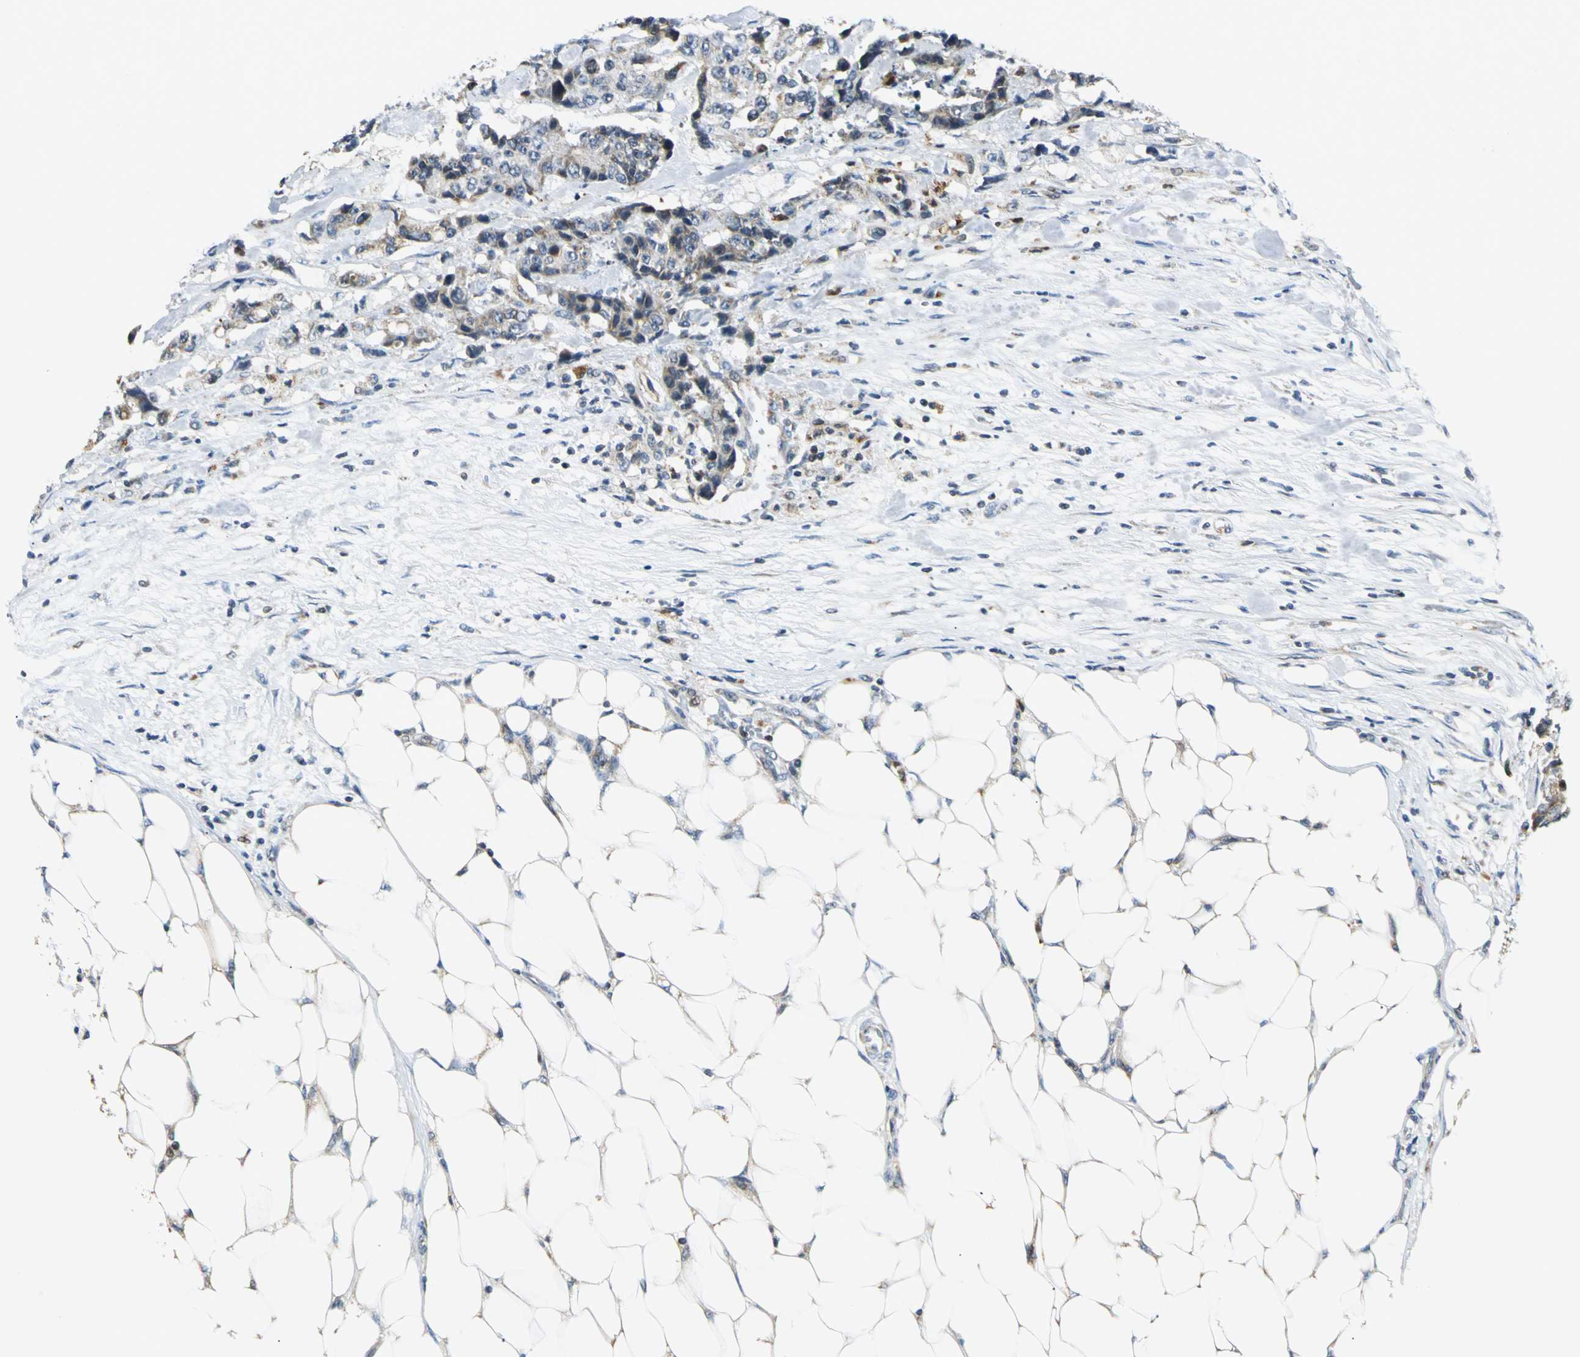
{"staining": {"intensity": "strong", "quantity": "25%-75%", "location": "cytoplasmic/membranous"}, "tissue": "colorectal cancer", "cell_type": "Tumor cells", "image_type": "cancer", "snomed": [{"axis": "morphology", "description": "Adenocarcinoma, NOS"}, {"axis": "topography", "description": "Colon"}], "caption": "Immunohistochemistry (IHC) micrograph of neoplastic tissue: human colorectal cancer (adenocarcinoma) stained using immunohistochemistry (IHC) reveals high levels of strong protein expression localized specifically in the cytoplasmic/membranous of tumor cells, appearing as a cytoplasmic/membranous brown color.", "gene": "USP40", "patient": {"sex": "female", "age": 86}}